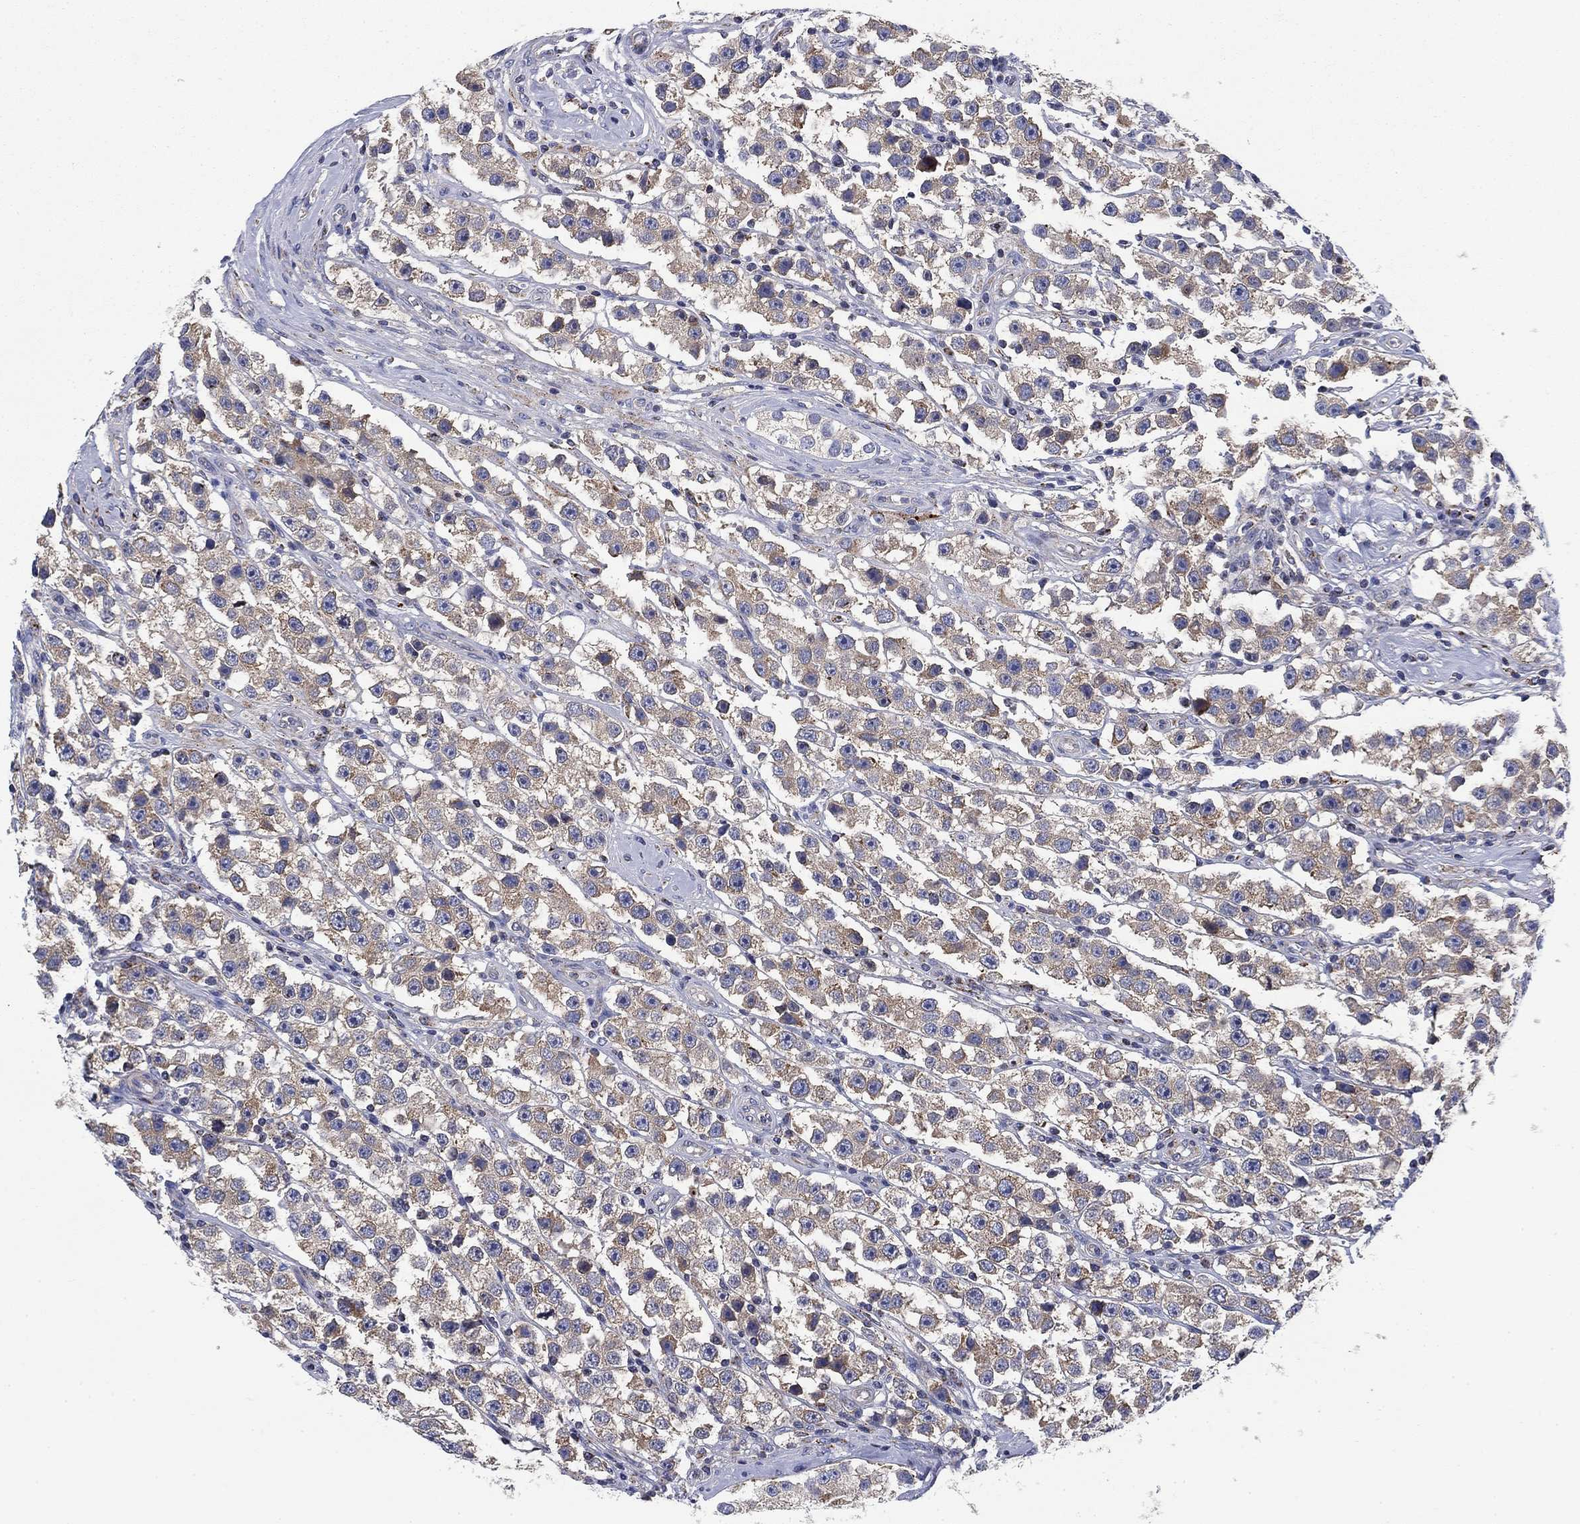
{"staining": {"intensity": "moderate", "quantity": "25%-75%", "location": "cytoplasmic/membranous"}, "tissue": "testis cancer", "cell_type": "Tumor cells", "image_type": "cancer", "snomed": [{"axis": "morphology", "description": "Seminoma, NOS"}, {"axis": "topography", "description": "Testis"}], "caption": "Protein expression analysis of seminoma (testis) shows moderate cytoplasmic/membranous expression in approximately 25%-75% of tumor cells. (DAB (3,3'-diaminobenzidine) = brown stain, brightfield microscopy at high magnification).", "gene": "NACAD", "patient": {"sex": "male", "age": 45}}